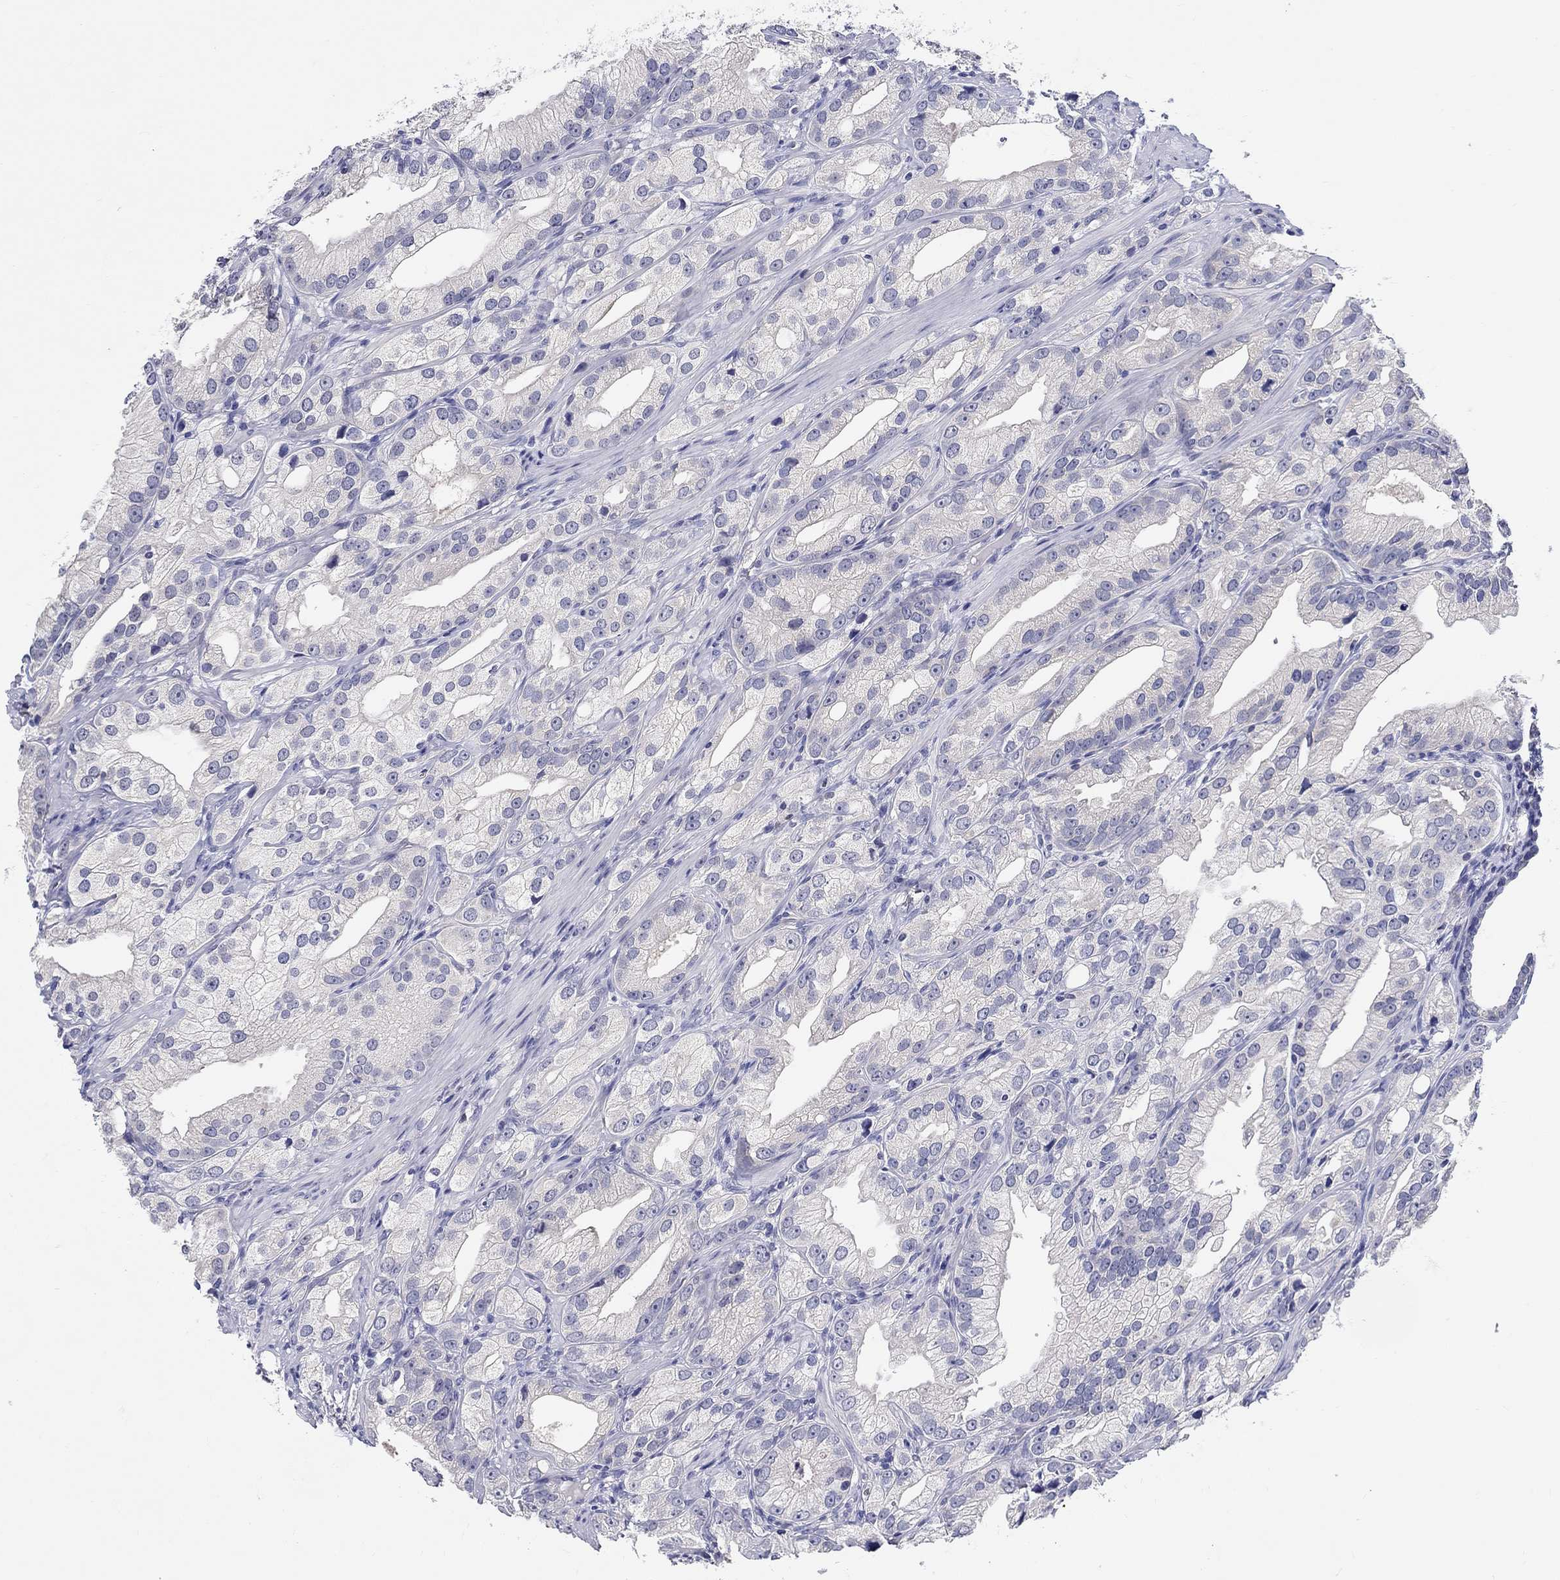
{"staining": {"intensity": "negative", "quantity": "none", "location": "none"}, "tissue": "prostate cancer", "cell_type": "Tumor cells", "image_type": "cancer", "snomed": [{"axis": "morphology", "description": "Adenocarcinoma, High grade"}, {"axis": "topography", "description": "Prostate and seminal vesicle, NOS"}], "caption": "This histopathology image is of prostate adenocarcinoma (high-grade) stained with immunohistochemistry (IHC) to label a protein in brown with the nuclei are counter-stained blue. There is no positivity in tumor cells.", "gene": "SLC30A3", "patient": {"sex": "male", "age": 62}}